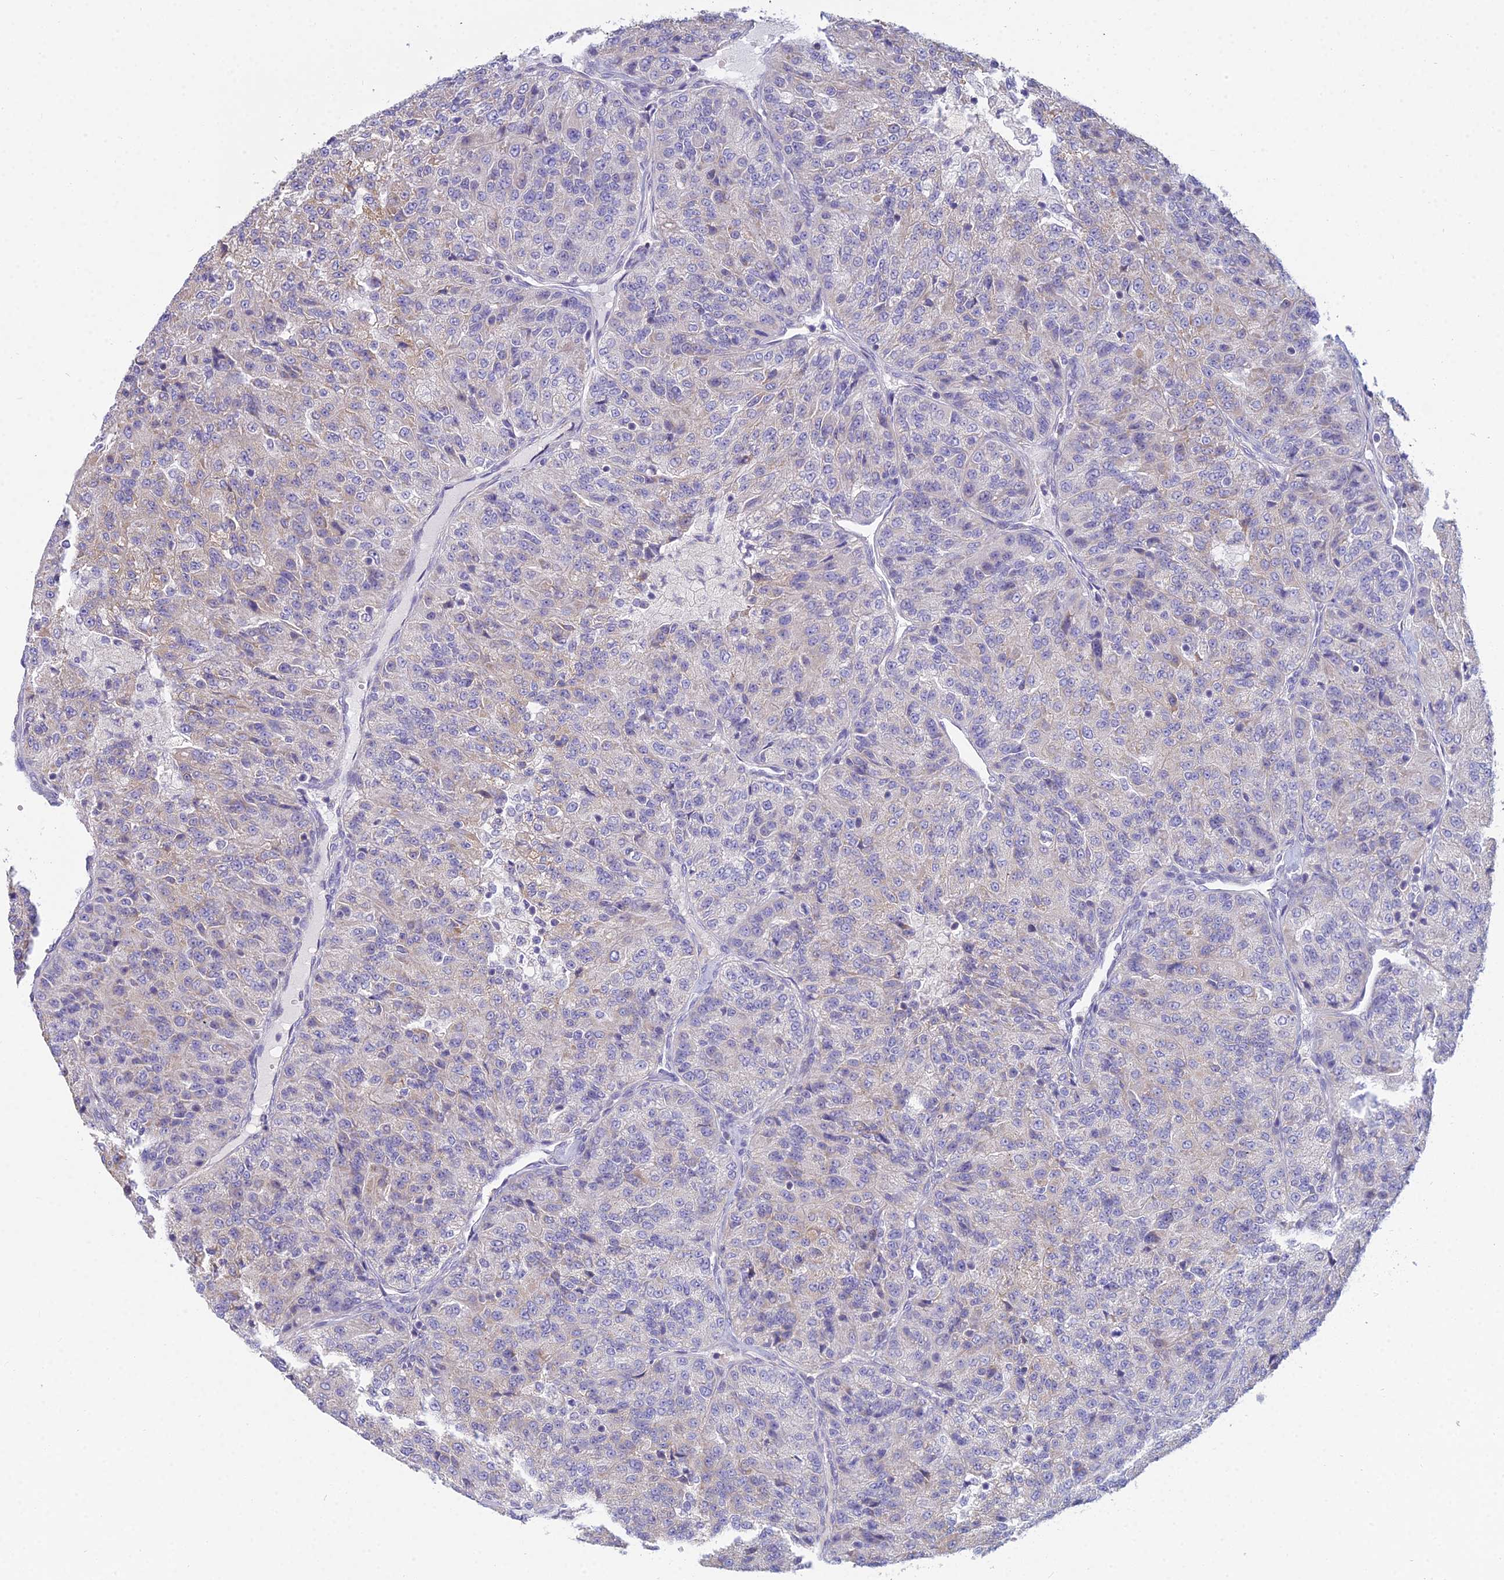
{"staining": {"intensity": "weak", "quantity": "<25%", "location": "cytoplasmic/membranous"}, "tissue": "renal cancer", "cell_type": "Tumor cells", "image_type": "cancer", "snomed": [{"axis": "morphology", "description": "Adenocarcinoma, NOS"}, {"axis": "topography", "description": "Kidney"}], "caption": "This is an IHC micrograph of renal cancer (adenocarcinoma). There is no staining in tumor cells.", "gene": "CFAP206", "patient": {"sex": "female", "age": 63}}